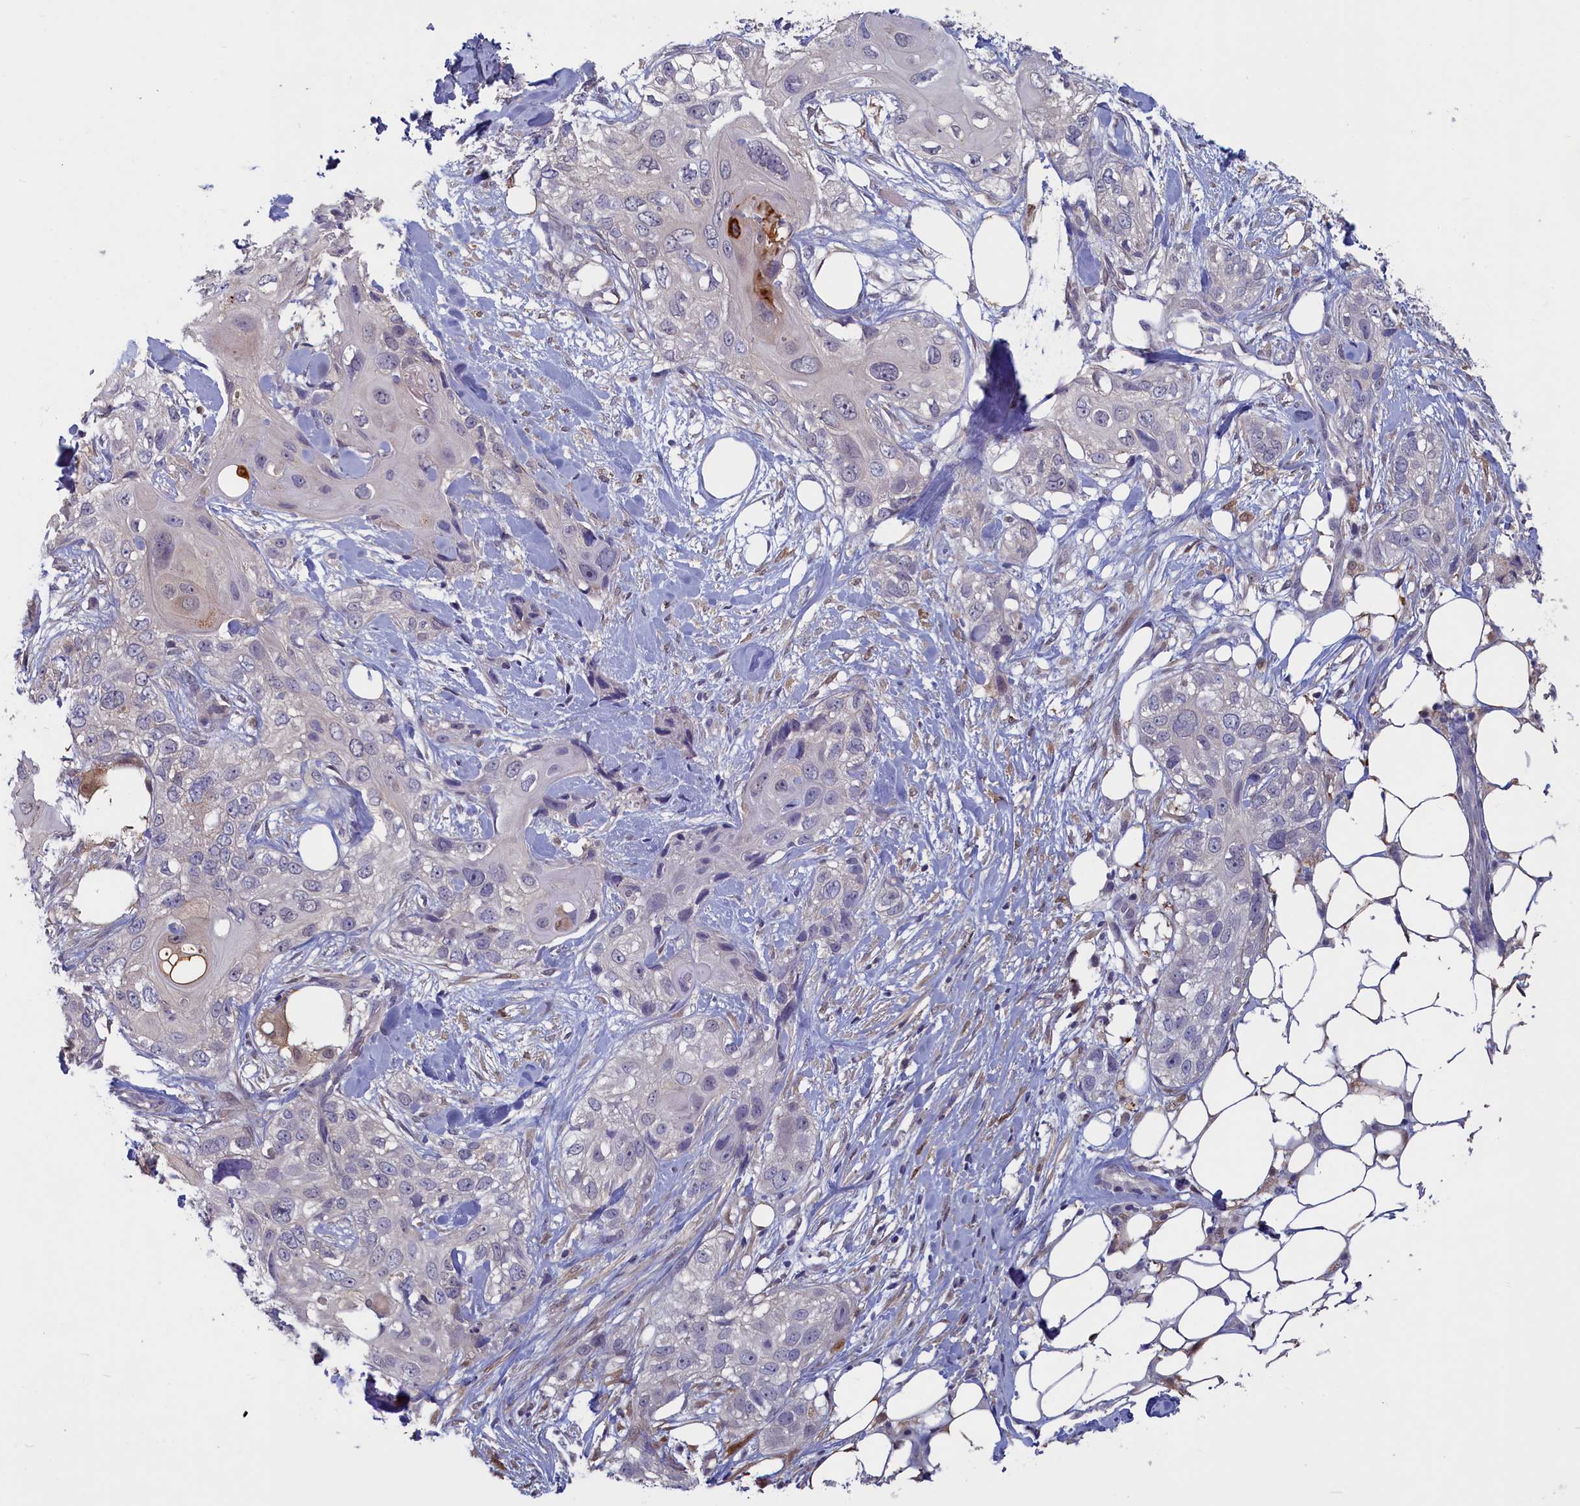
{"staining": {"intensity": "negative", "quantity": "none", "location": "none"}, "tissue": "skin cancer", "cell_type": "Tumor cells", "image_type": "cancer", "snomed": [{"axis": "morphology", "description": "Normal tissue, NOS"}, {"axis": "morphology", "description": "Squamous cell carcinoma, NOS"}, {"axis": "topography", "description": "Skin"}], "caption": "Tumor cells are negative for brown protein staining in squamous cell carcinoma (skin).", "gene": "UCHL3", "patient": {"sex": "male", "age": 72}}